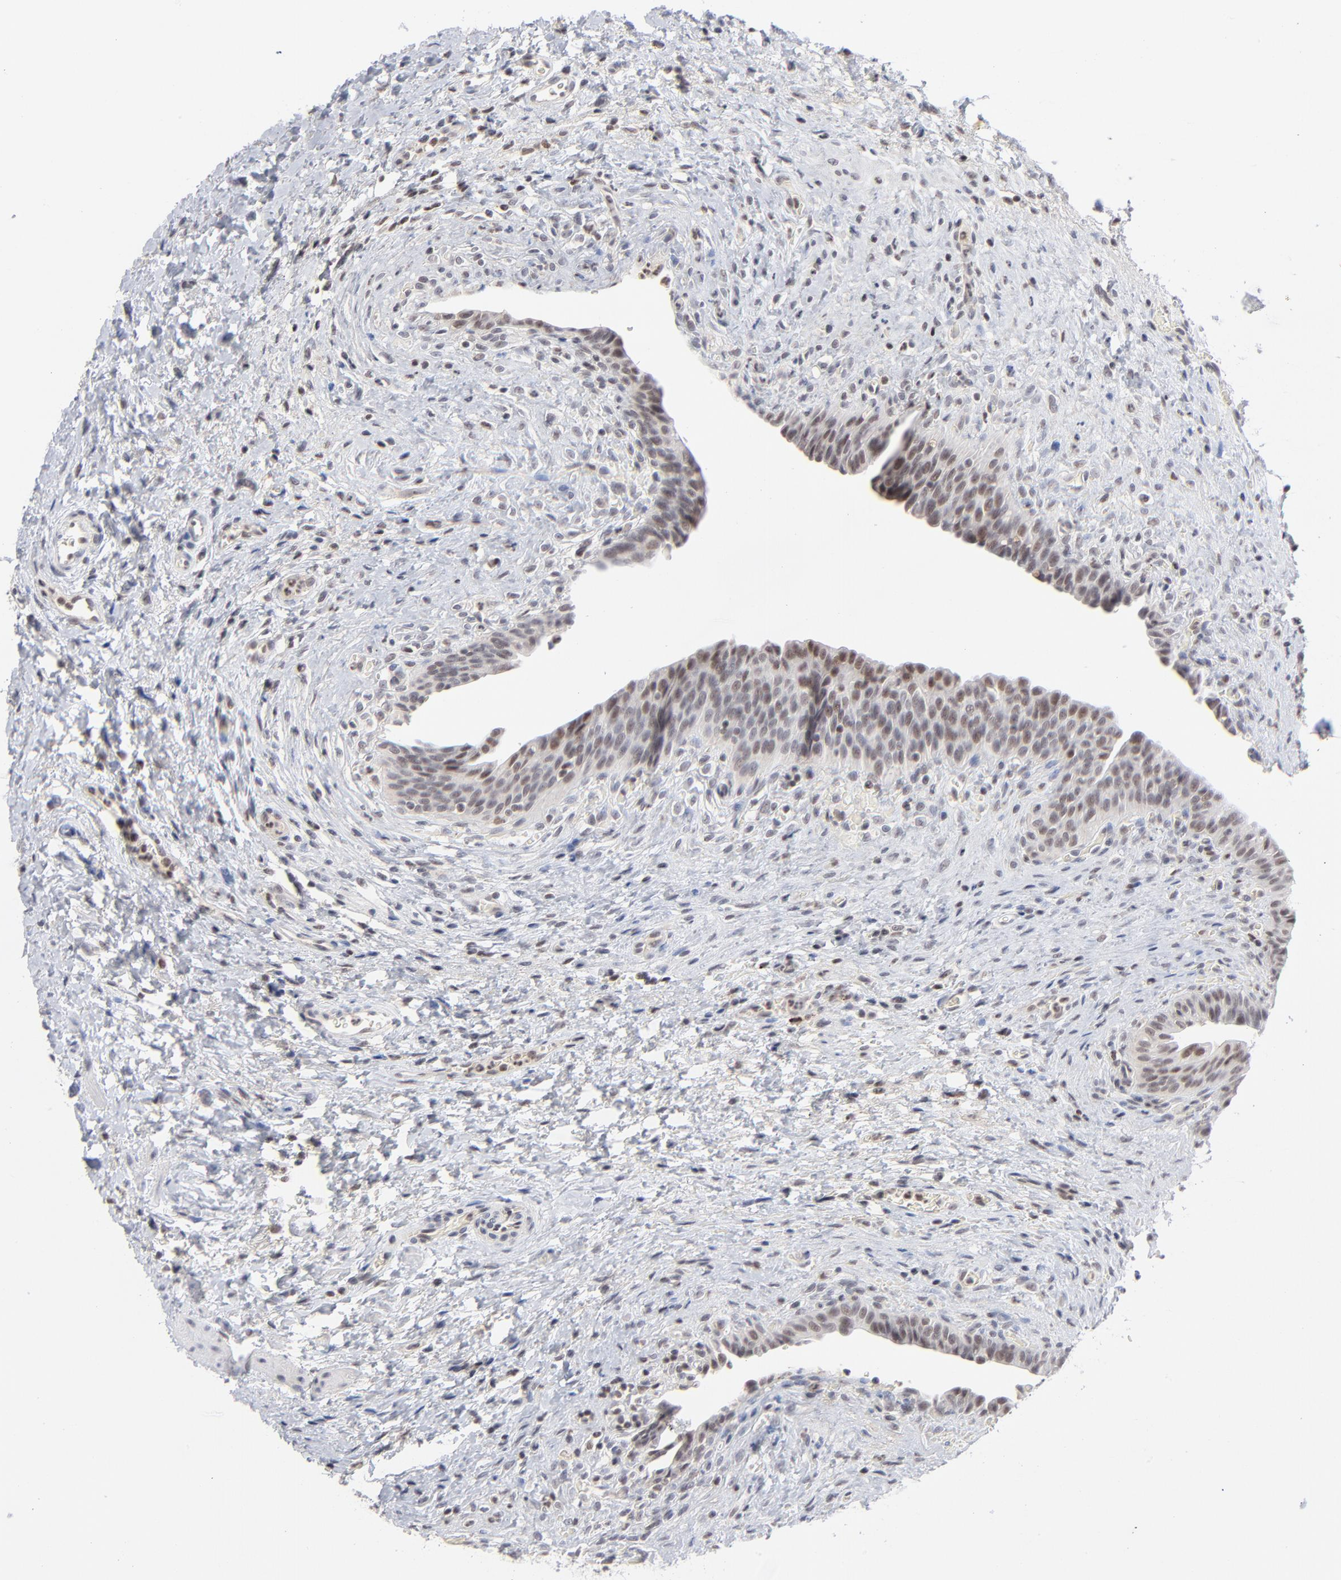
{"staining": {"intensity": "weak", "quantity": "25%-75%", "location": "nuclear"}, "tissue": "urinary bladder", "cell_type": "Urothelial cells", "image_type": "normal", "snomed": [{"axis": "morphology", "description": "Normal tissue, NOS"}, {"axis": "morphology", "description": "Dysplasia, NOS"}, {"axis": "topography", "description": "Urinary bladder"}], "caption": "Immunohistochemistry (IHC) micrograph of unremarkable urinary bladder: urinary bladder stained using IHC reveals low levels of weak protein expression localized specifically in the nuclear of urothelial cells, appearing as a nuclear brown color.", "gene": "MAX", "patient": {"sex": "male", "age": 35}}